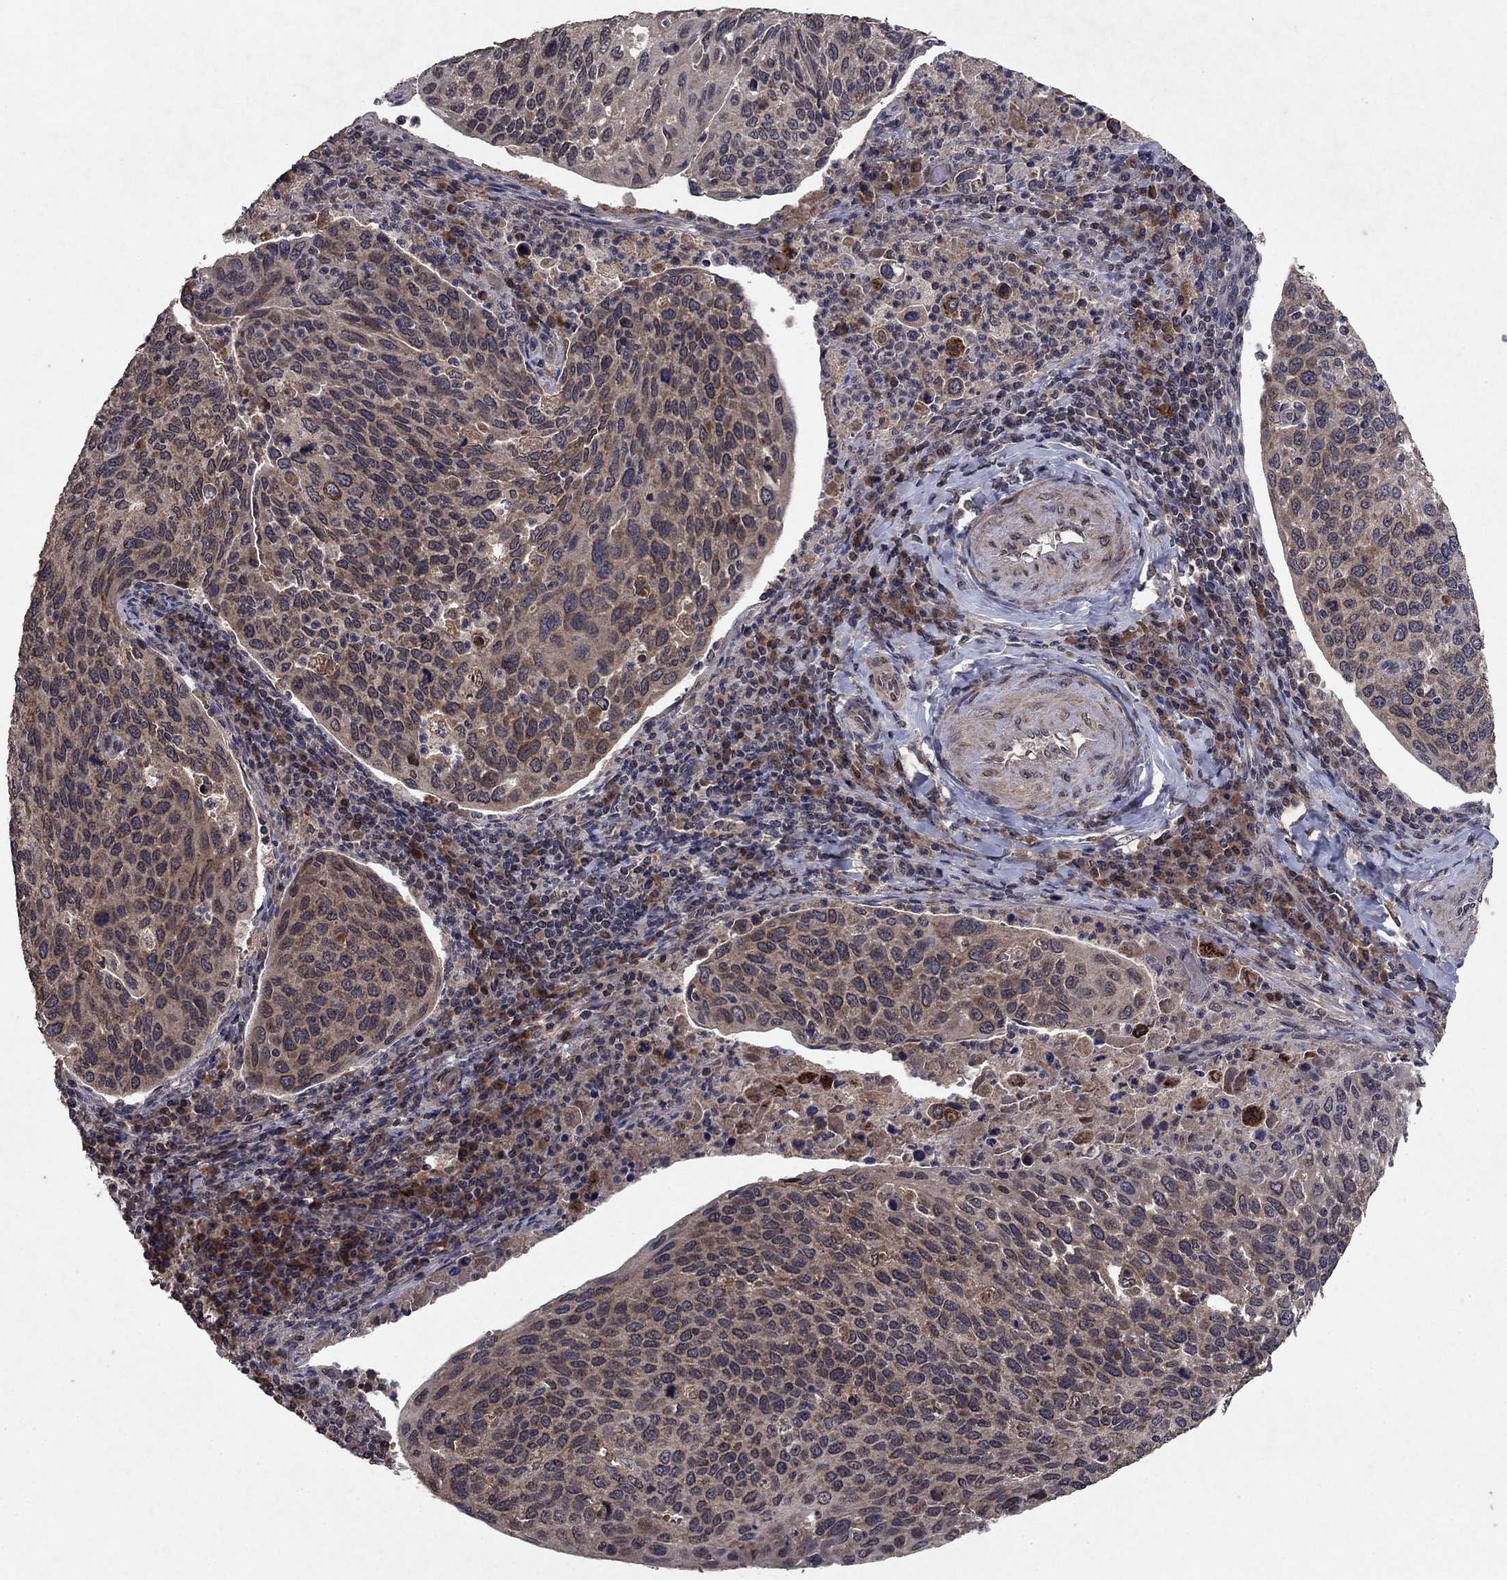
{"staining": {"intensity": "moderate", "quantity": "<25%", "location": "cytoplasmic/membranous"}, "tissue": "cervical cancer", "cell_type": "Tumor cells", "image_type": "cancer", "snomed": [{"axis": "morphology", "description": "Squamous cell carcinoma, NOS"}, {"axis": "topography", "description": "Cervix"}], "caption": "Cervical cancer (squamous cell carcinoma) stained with DAB immunohistochemistry demonstrates low levels of moderate cytoplasmic/membranous positivity in about <25% of tumor cells.", "gene": "DHRS1", "patient": {"sex": "female", "age": 54}}